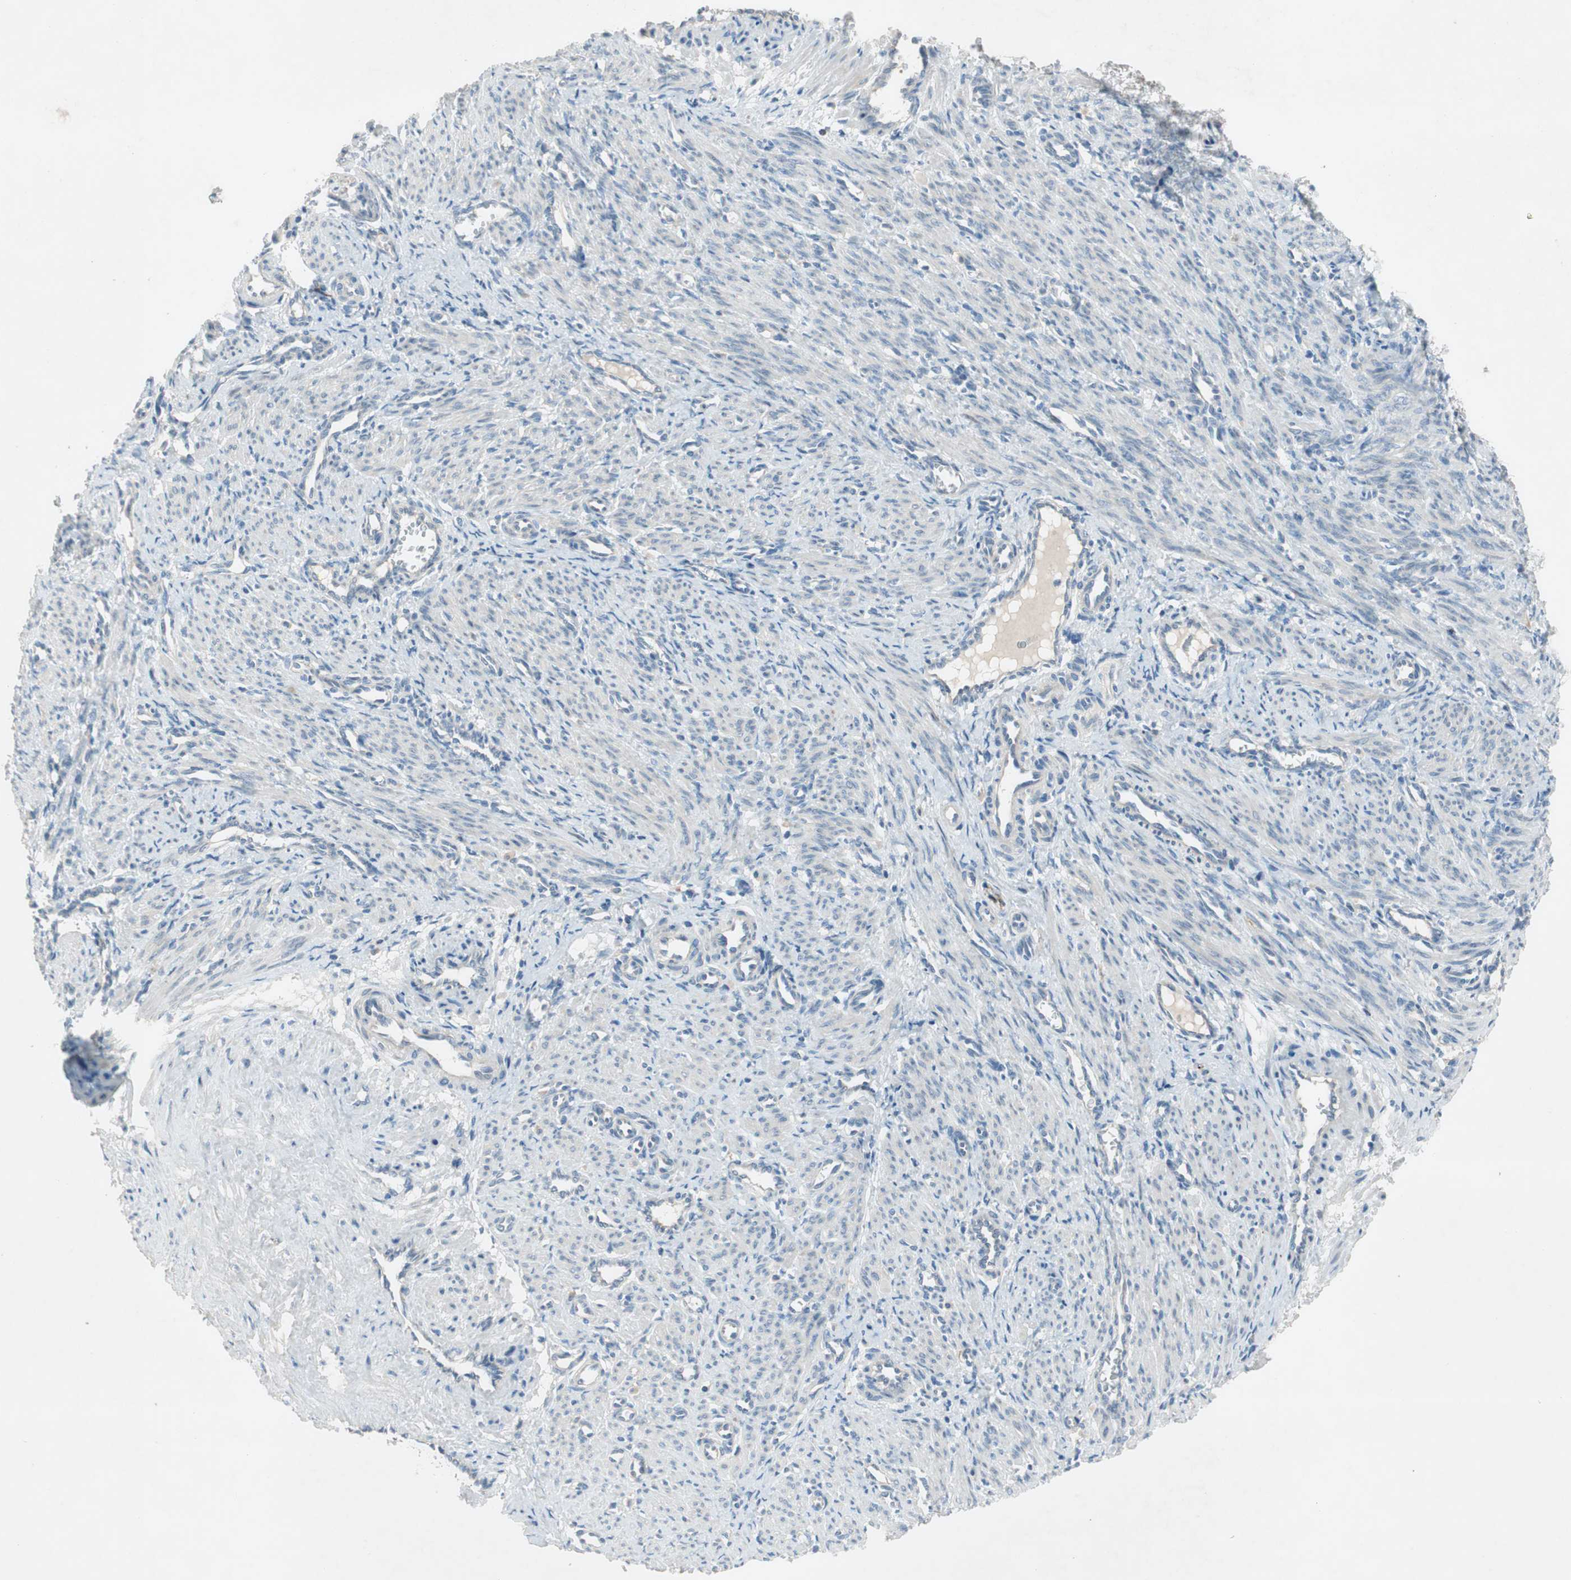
{"staining": {"intensity": "negative", "quantity": "none", "location": "none"}, "tissue": "smooth muscle", "cell_type": "Smooth muscle cells", "image_type": "normal", "snomed": [{"axis": "morphology", "description": "Normal tissue, NOS"}, {"axis": "topography", "description": "Endometrium"}], "caption": "Histopathology image shows no protein positivity in smooth muscle cells of unremarkable smooth muscle. (Brightfield microscopy of DAB (3,3'-diaminobenzidine) IHC at high magnification).", "gene": "PRRG4", "patient": {"sex": "female", "age": 33}}